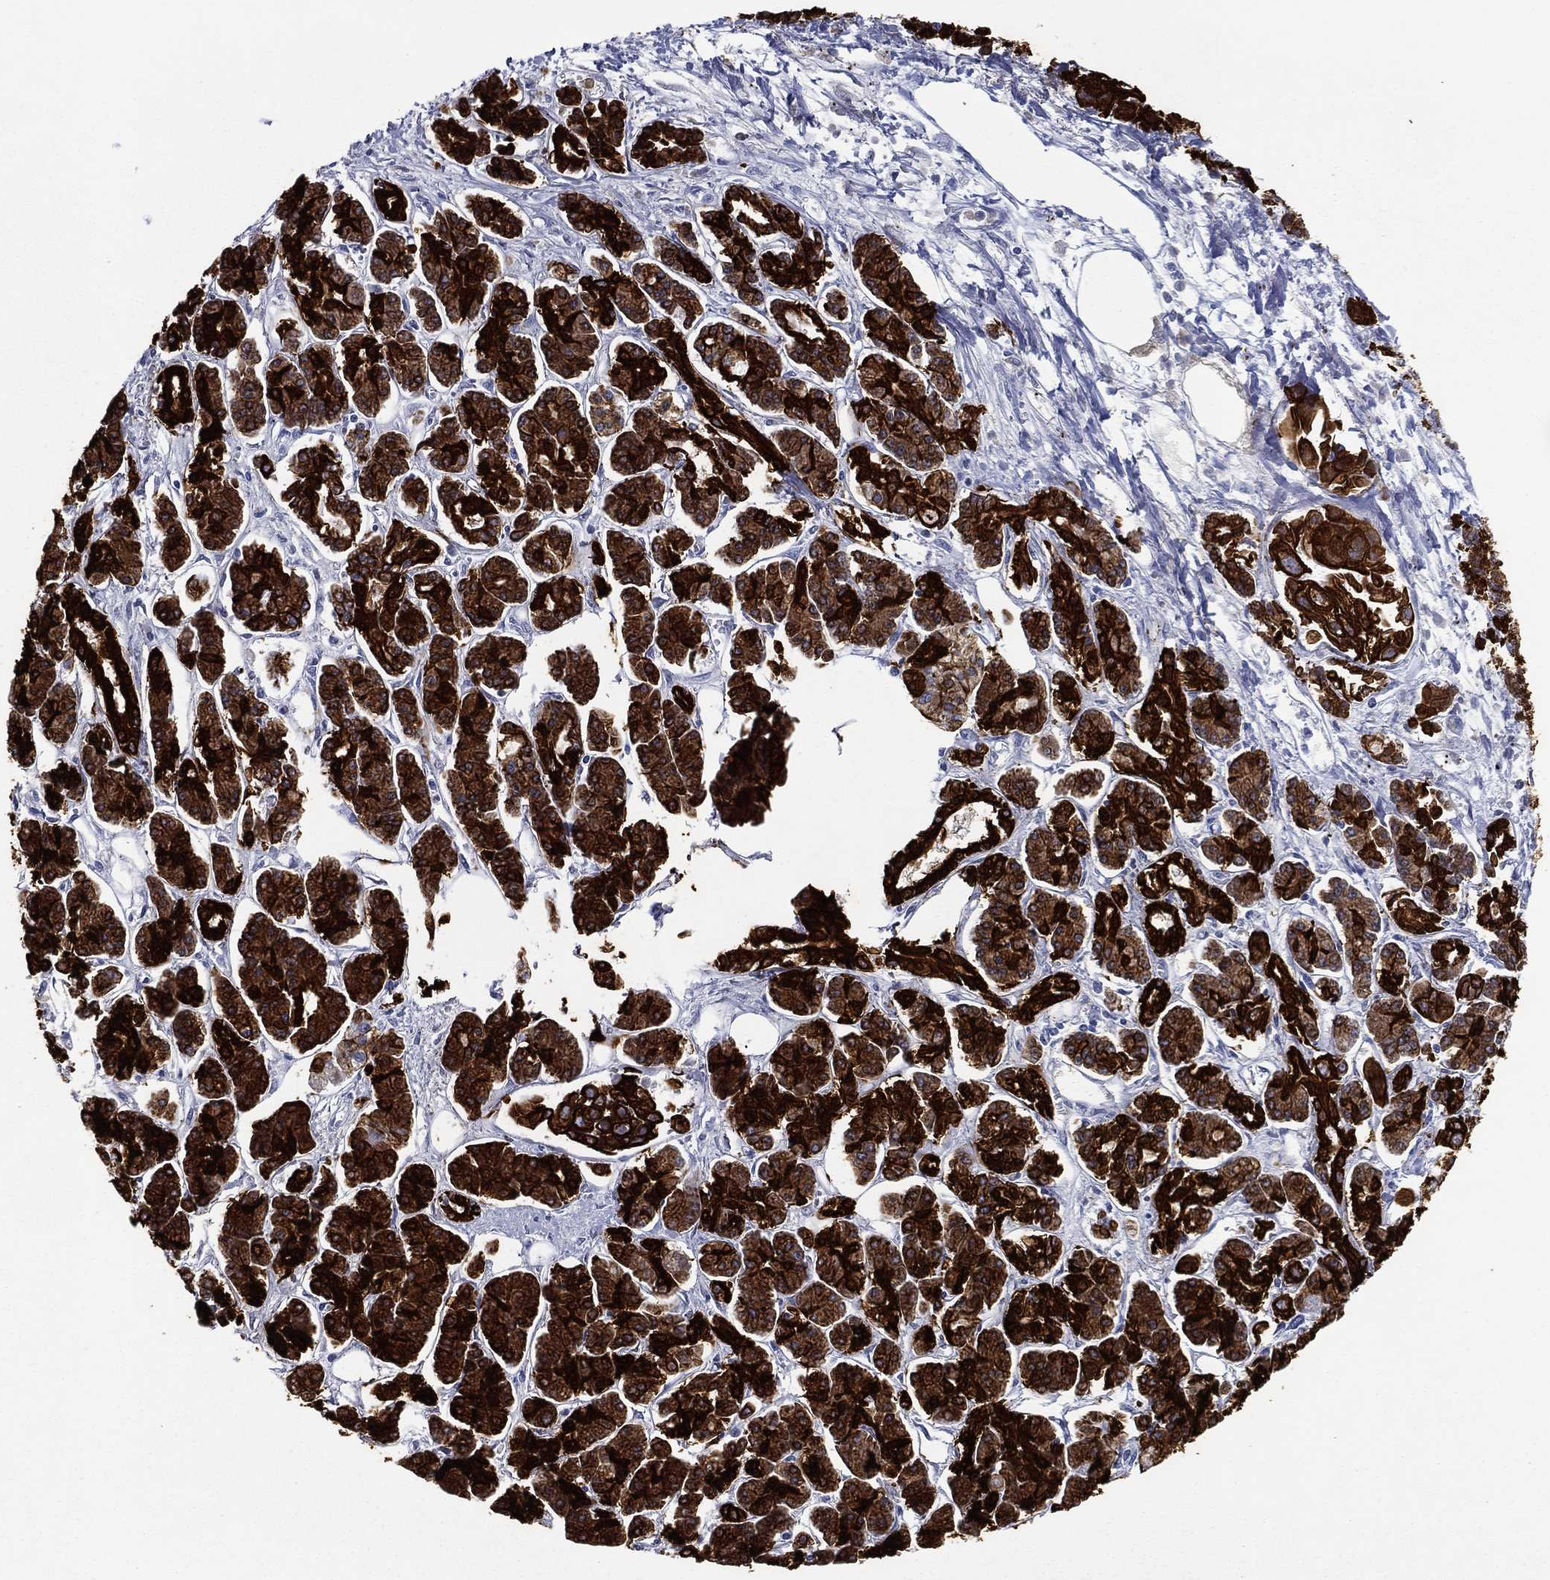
{"staining": {"intensity": "strong", "quantity": ">75%", "location": "cytoplasmic/membranous"}, "tissue": "pancreatic cancer", "cell_type": "Tumor cells", "image_type": "cancer", "snomed": [{"axis": "morphology", "description": "Adenocarcinoma, NOS"}, {"axis": "topography", "description": "Pancreas"}], "caption": "A photomicrograph of adenocarcinoma (pancreatic) stained for a protein reveals strong cytoplasmic/membranous brown staining in tumor cells.", "gene": "KRT7", "patient": {"sex": "male", "age": 85}}